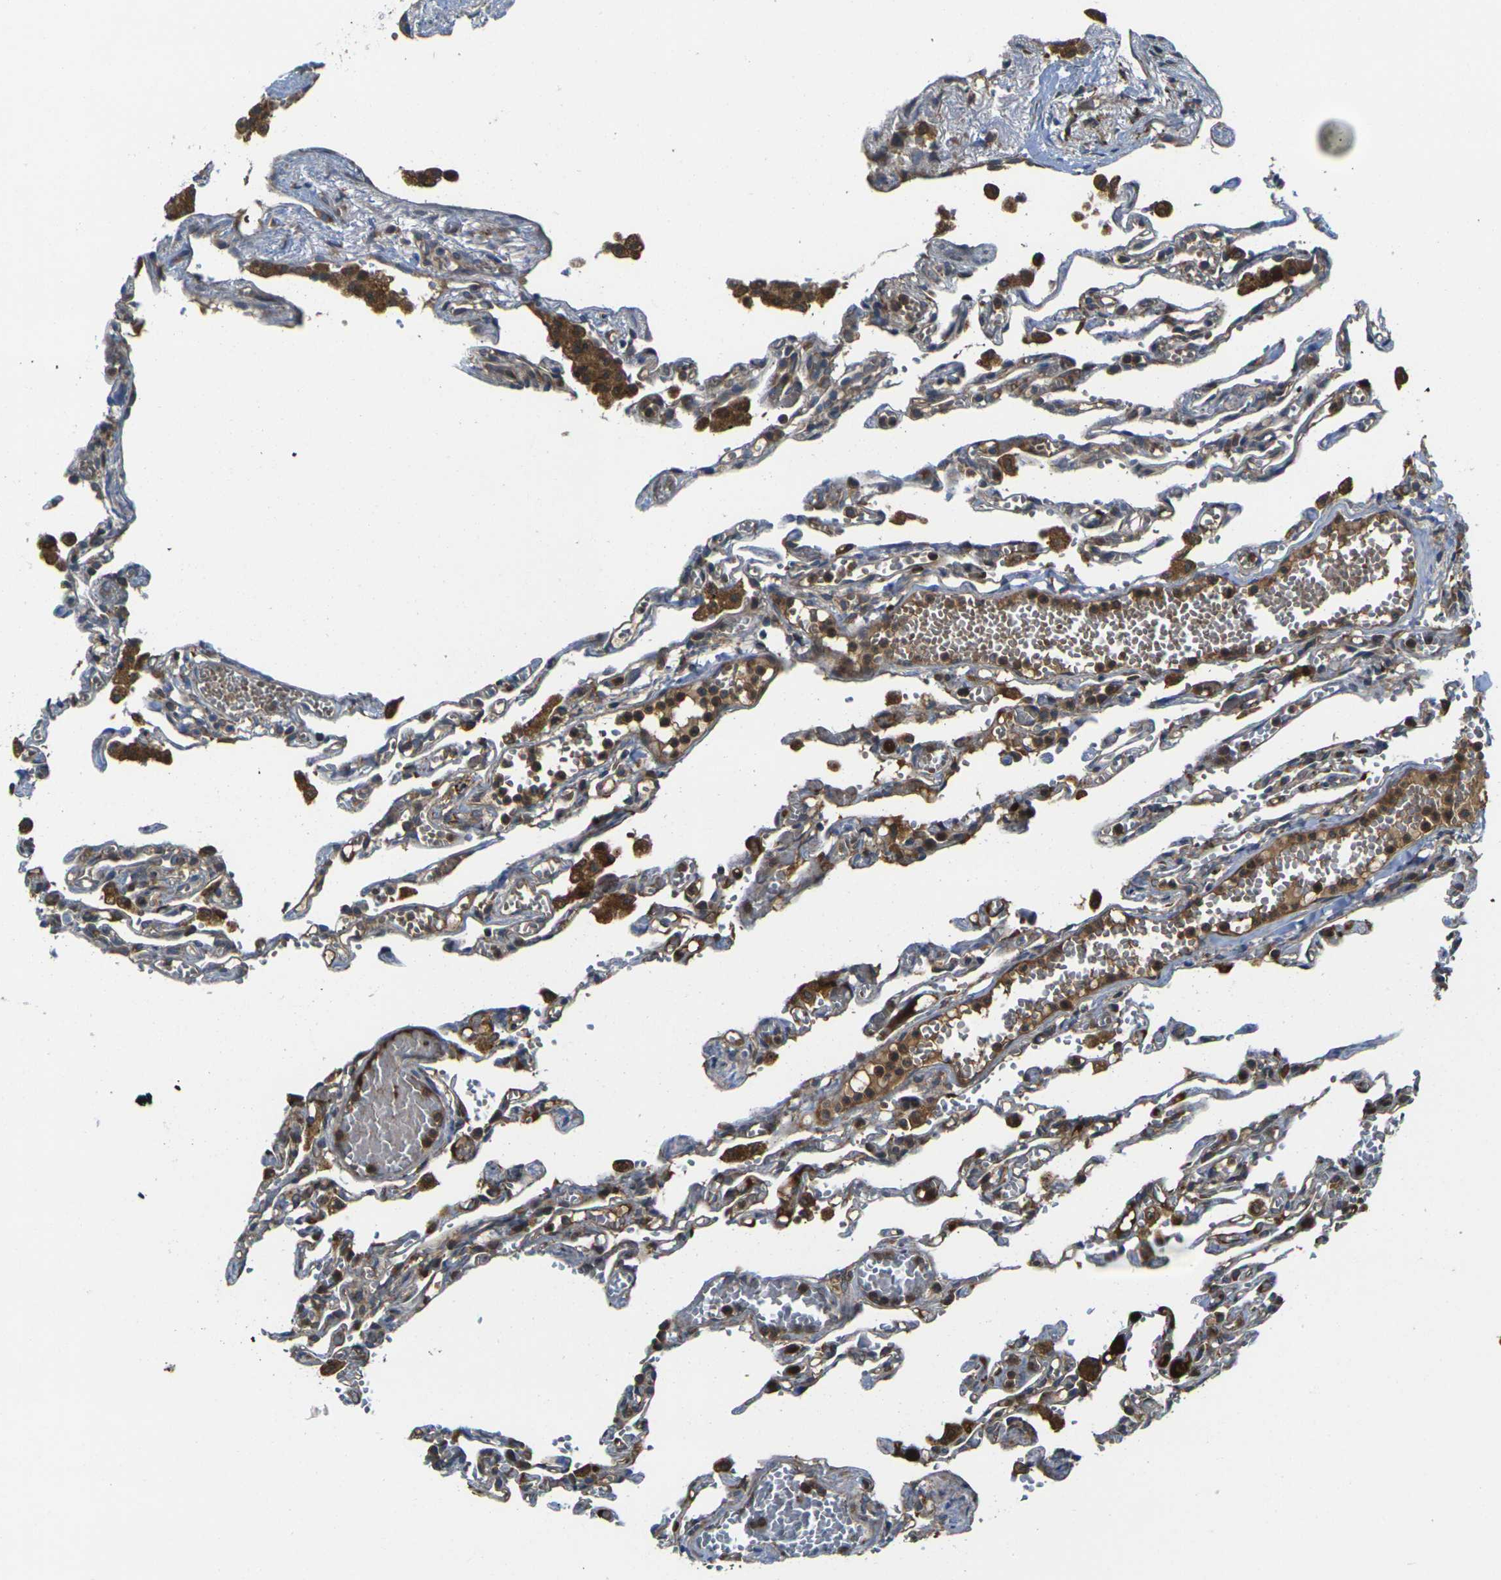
{"staining": {"intensity": "moderate", "quantity": "25%-75%", "location": "cytoplasmic/membranous"}, "tissue": "lung", "cell_type": "Alveolar cells", "image_type": "normal", "snomed": [{"axis": "morphology", "description": "Normal tissue, NOS"}, {"axis": "topography", "description": "Lung"}], "caption": "Lung stained with a brown dye shows moderate cytoplasmic/membranous positive positivity in approximately 25%-75% of alveolar cells.", "gene": "FZD1", "patient": {"sex": "male", "age": 21}}